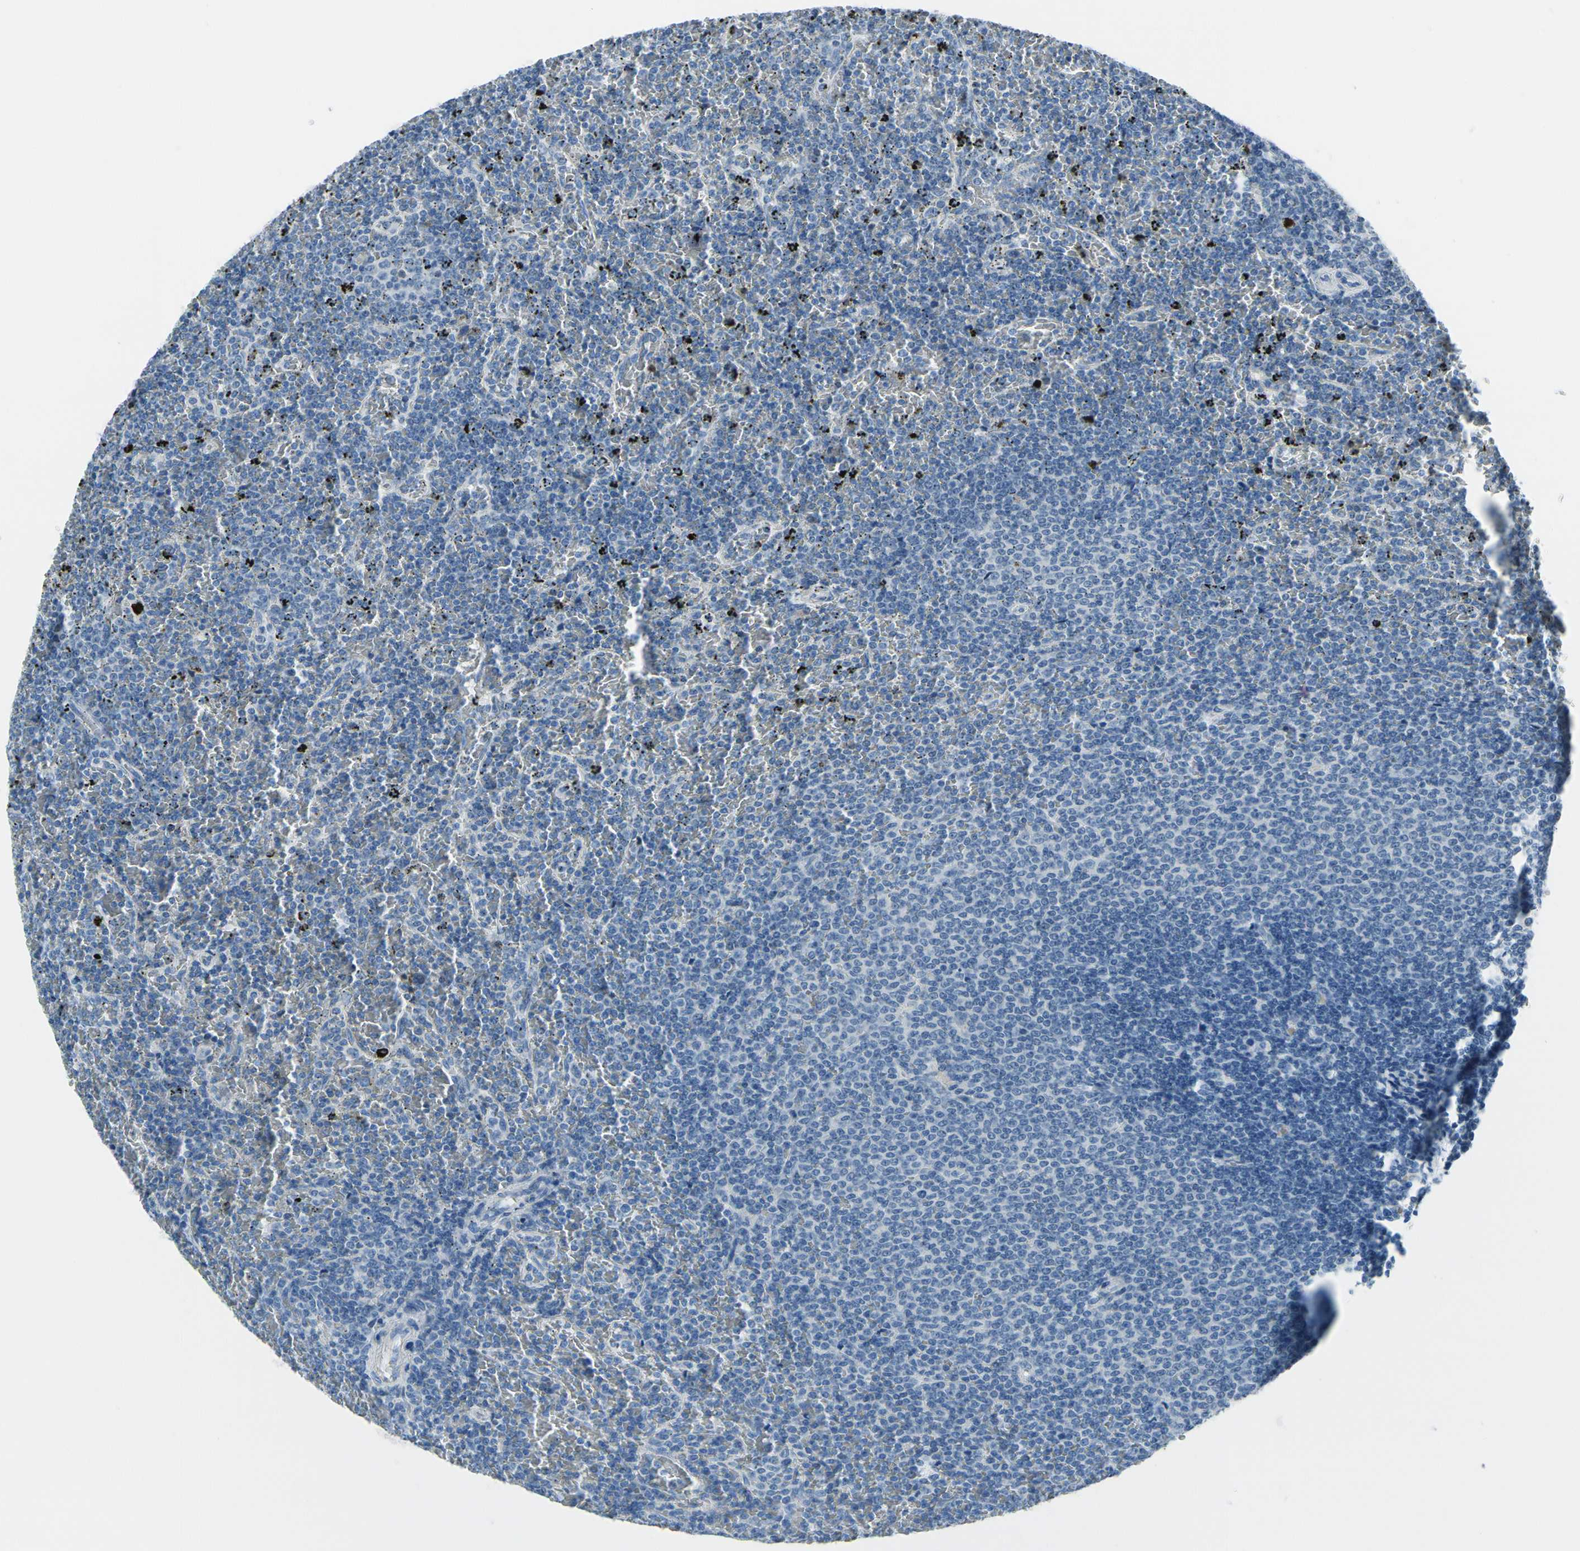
{"staining": {"intensity": "negative", "quantity": "none", "location": "none"}, "tissue": "lymphoma", "cell_type": "Tumor cells", "image_type": "cancer", "snomed": [{"axis": "morphology", "description": "Malignant lymphoma, non-Hodgkin's type, Low grade"}, {"axis": "topography", "description": "Spleen"}], "caption": "Immunohistochemistry of human malignant lymphoma, non-Hodgkin's type (low-grade) displays no positivity in tumor cells.", "gene": "MUC5B", "patient": {"sex": "female", "age": 77}}